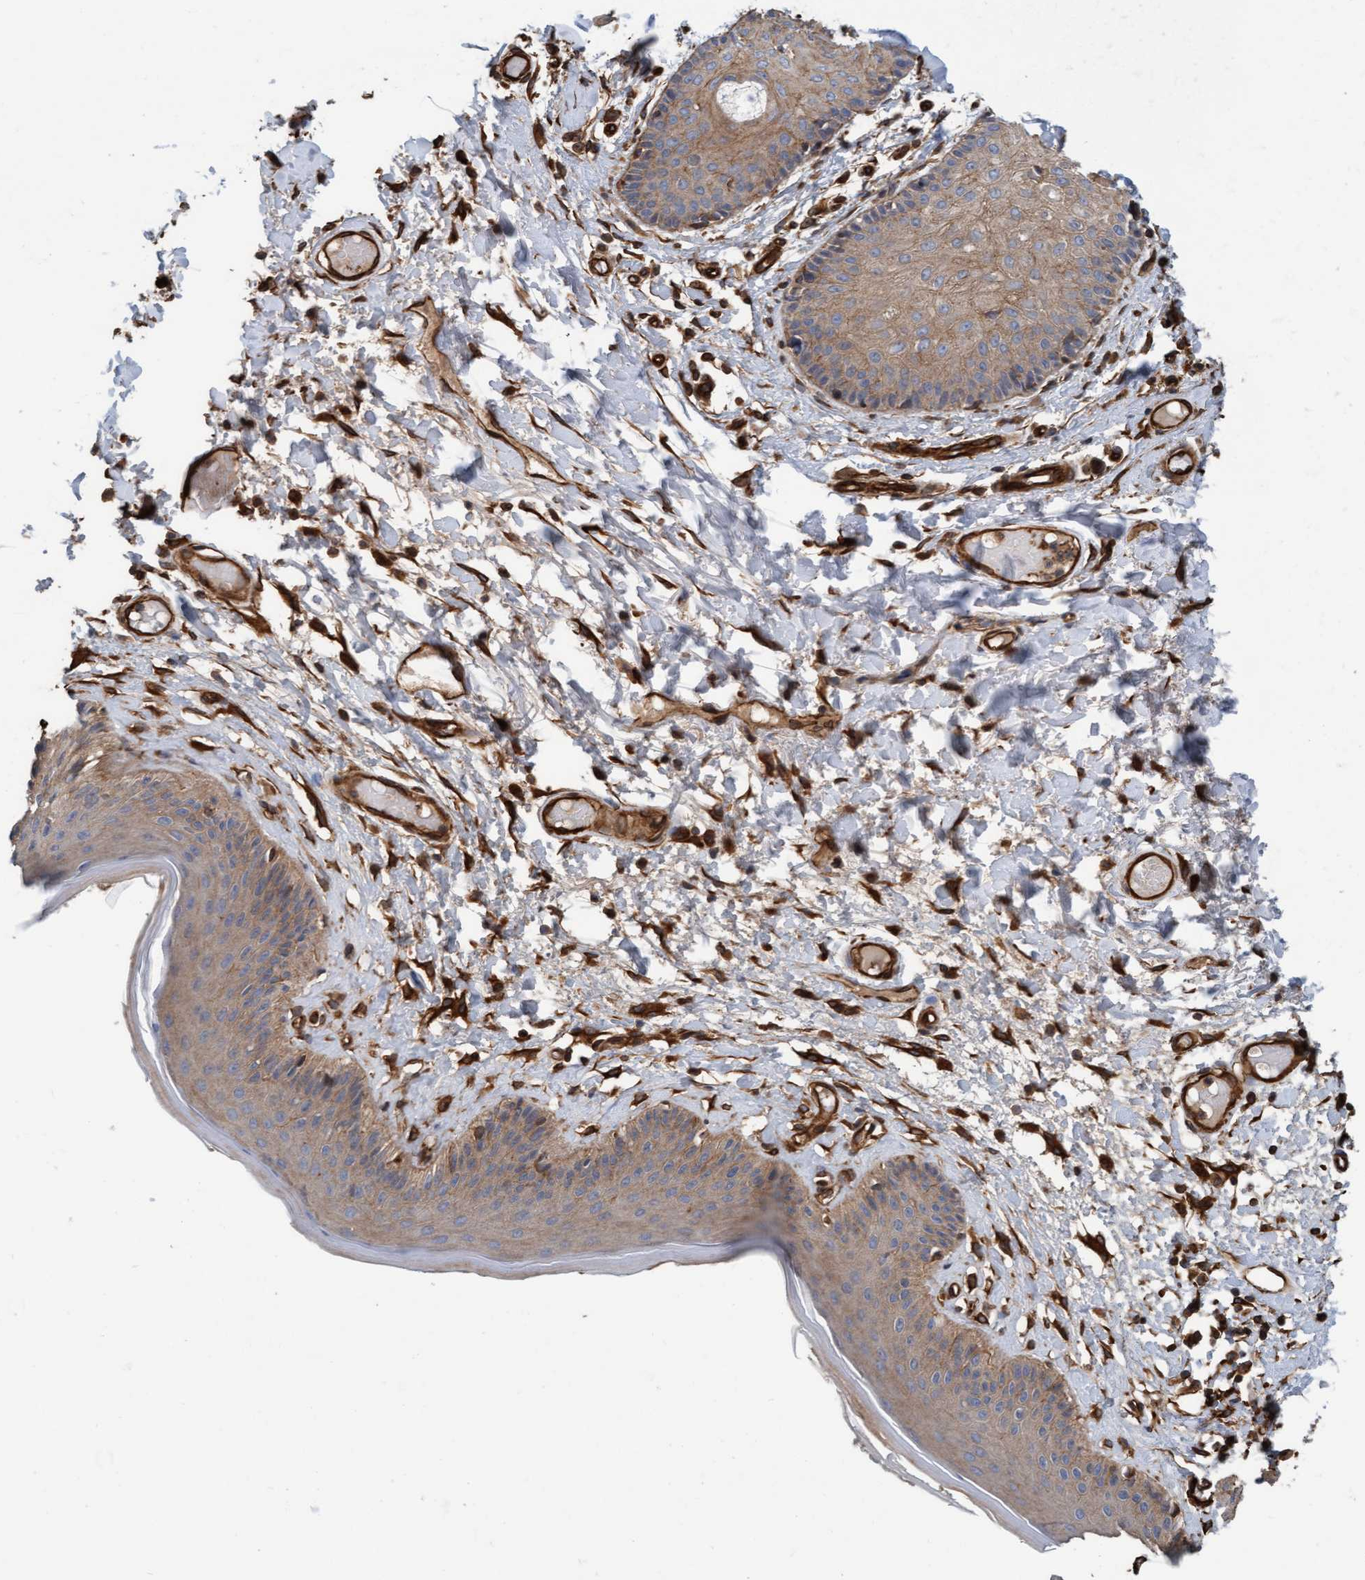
{"staining": {"intensity": "moderate", "quantity": ">75%", "location": "cytoplasmic/membranous"}, "tissue": "skin", "cell_type": "Epidermal cells", "image_type": "normal", "snomed": [{"axis": "morphology", "description": "Normal tissue, NOS"}, {"axis": "topography", "description": "Vulva"}], "caption": "A micrograph showing moderate cytoplasmic/membranous expression in approximately >75% of epidermal cells in unremarkable skin, as visualized by brown immunohistochemical staining.", "gene": "STXBP4", "patient": {"sex": "female", "age": 73}}